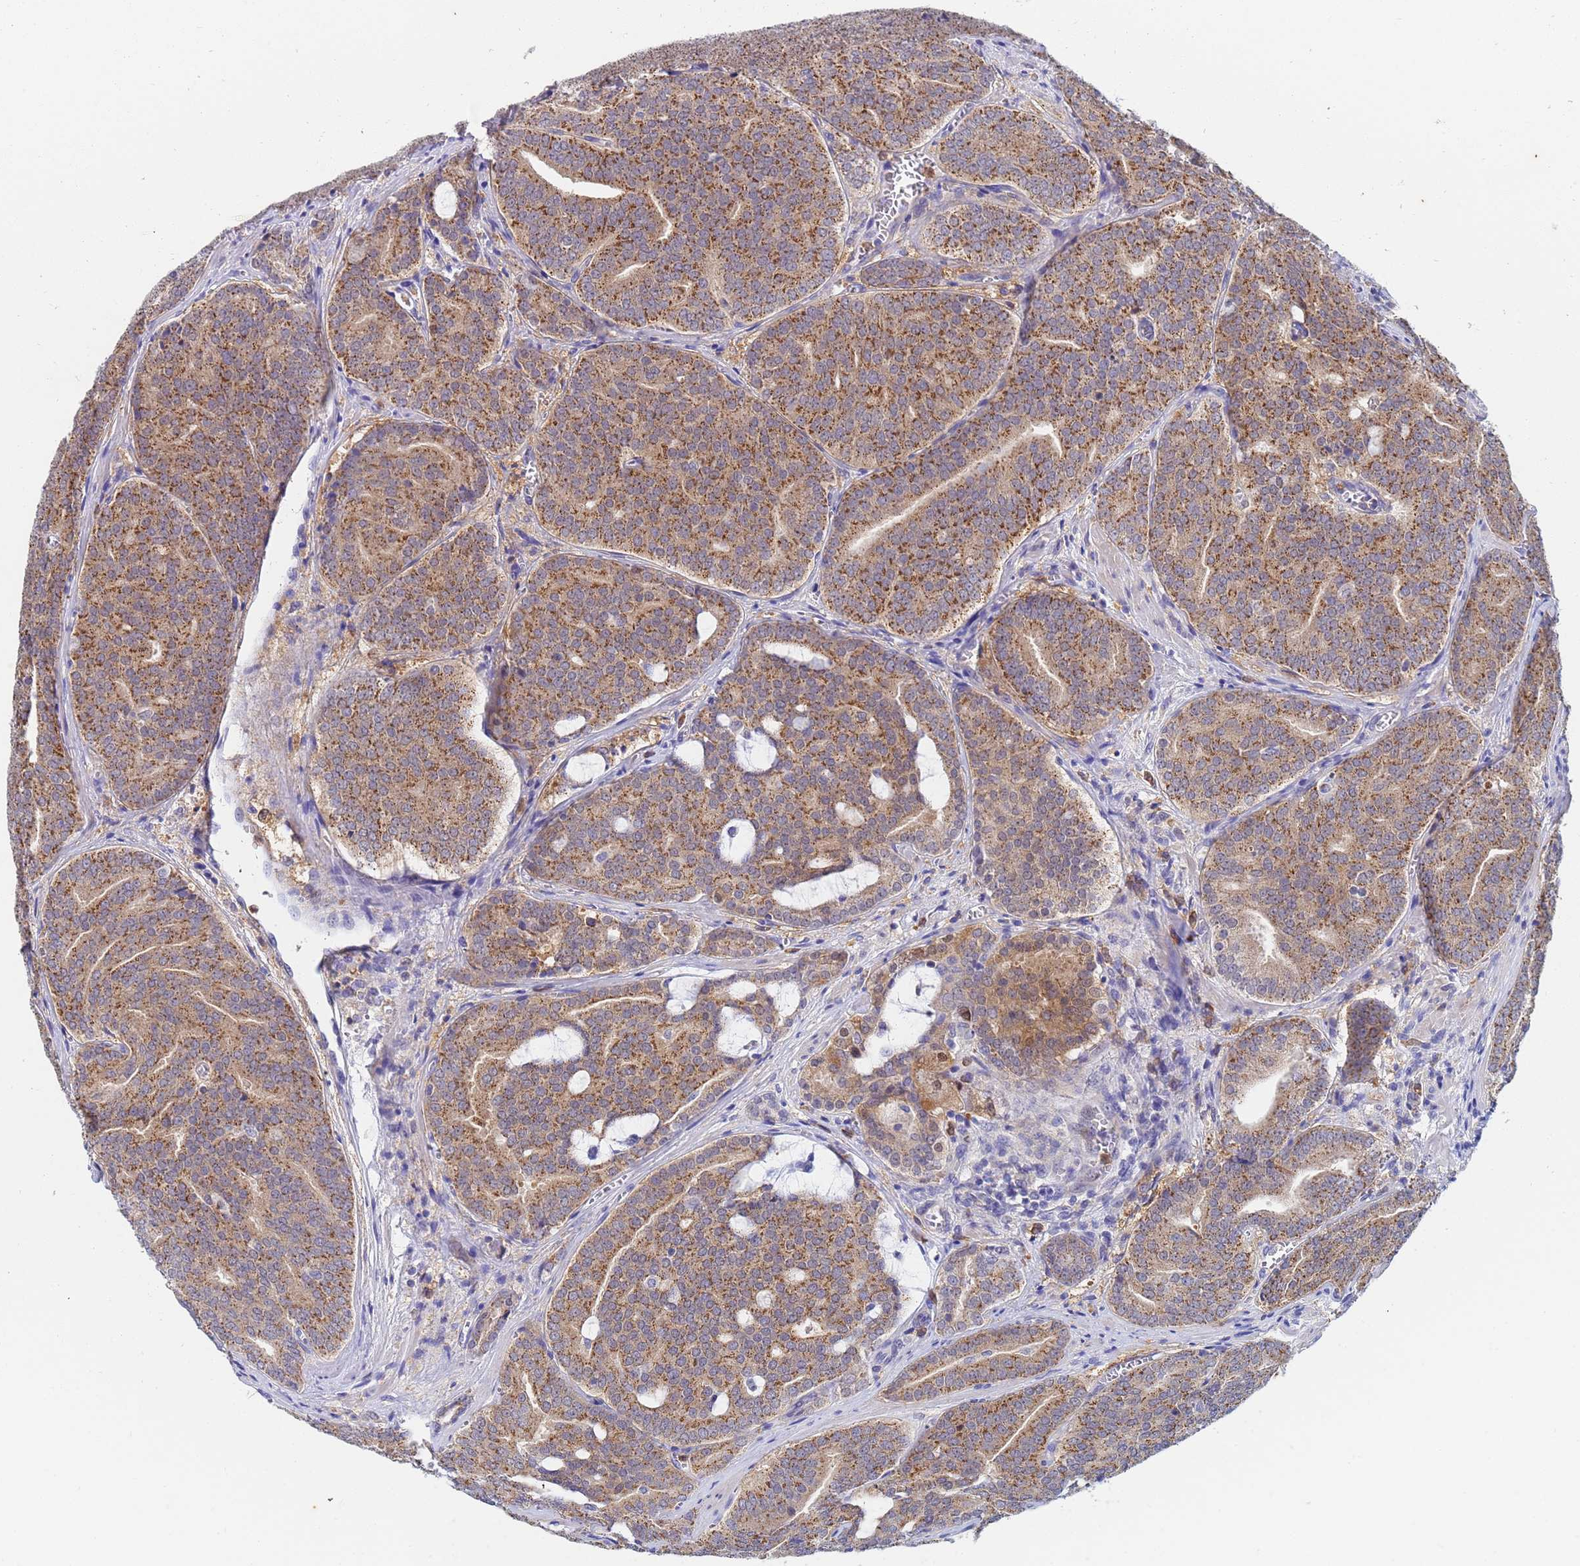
{"staining": {"intensity": "moderate", "quantity": ">75%", "location": "cytoplasmic/membranous"}, "tissue": "prostate cancer", "cell_type": "Tumor cells", "image_type": "cancer", "snomed": [{"axis": "morphology", "description": "Adenocarcinoma, High grade"}, {"axis": "topography", "description": "Prostate"}], "caption": "A histopathology image showing moderate cytoplasmic/membranous expression in approximately >75% of tumor cells in prostate cancer, as visualized by brown immunohistochemical staining.", "gene": "TTLL11", "patient": {"sex": "male", "age": 55}}